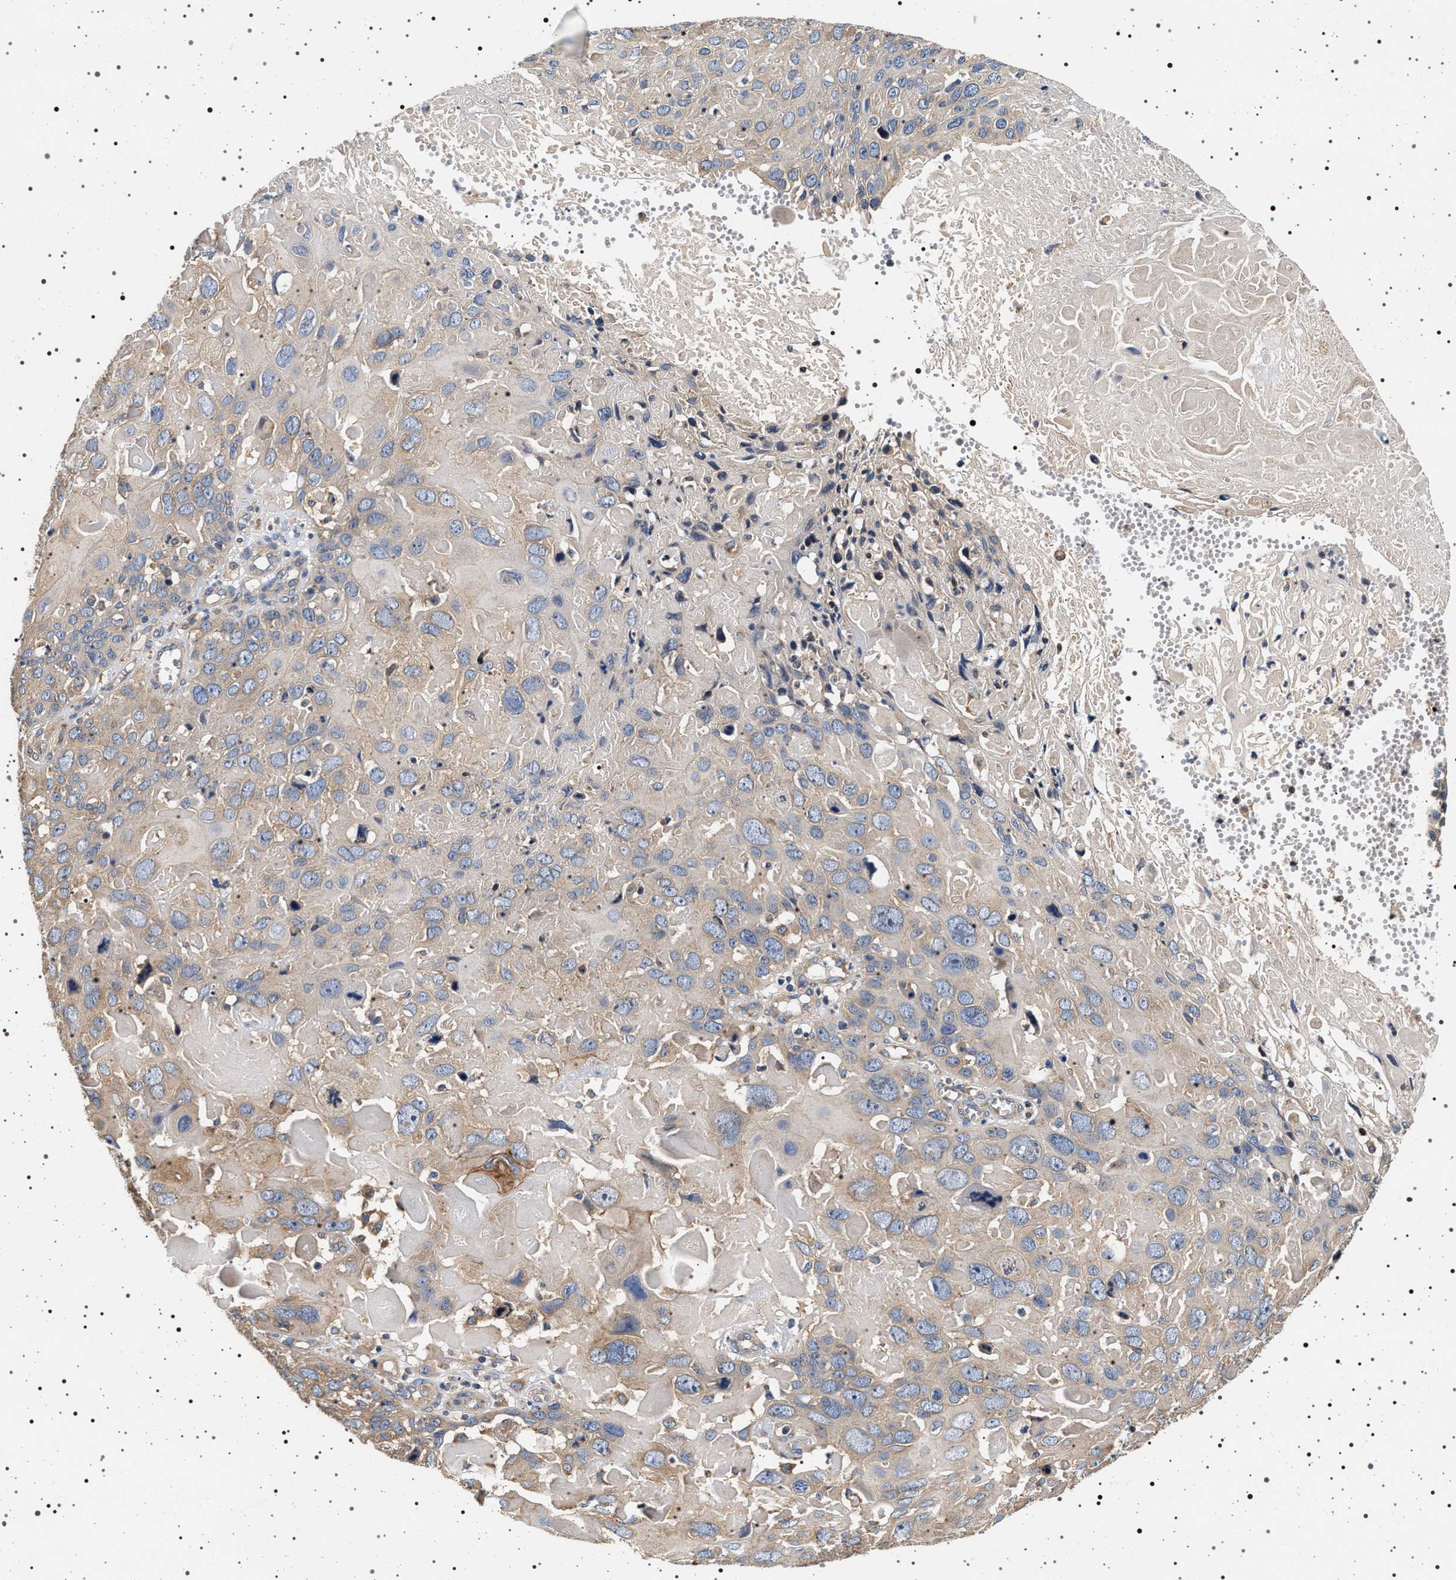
{"staining": {"intensity": "weak", "quantity": "<25%", "location": "cytoplasmic/membranous"}, "tissue": "cervical cancer", "cell_type": "Tumor cells", "image_type": "cancer", "snomed": [{"axis": "morphology", "description": "Squamous cell carcinoma, NOS"}, {"axis": "topography", "description": "Cervix"}], "caption": "Tumor cells show no significant protein staining in cervical cancer (squamous cell carcinoma).", "gene": "DCBLD2", "patient": {"sex": "female", "age": 74}}